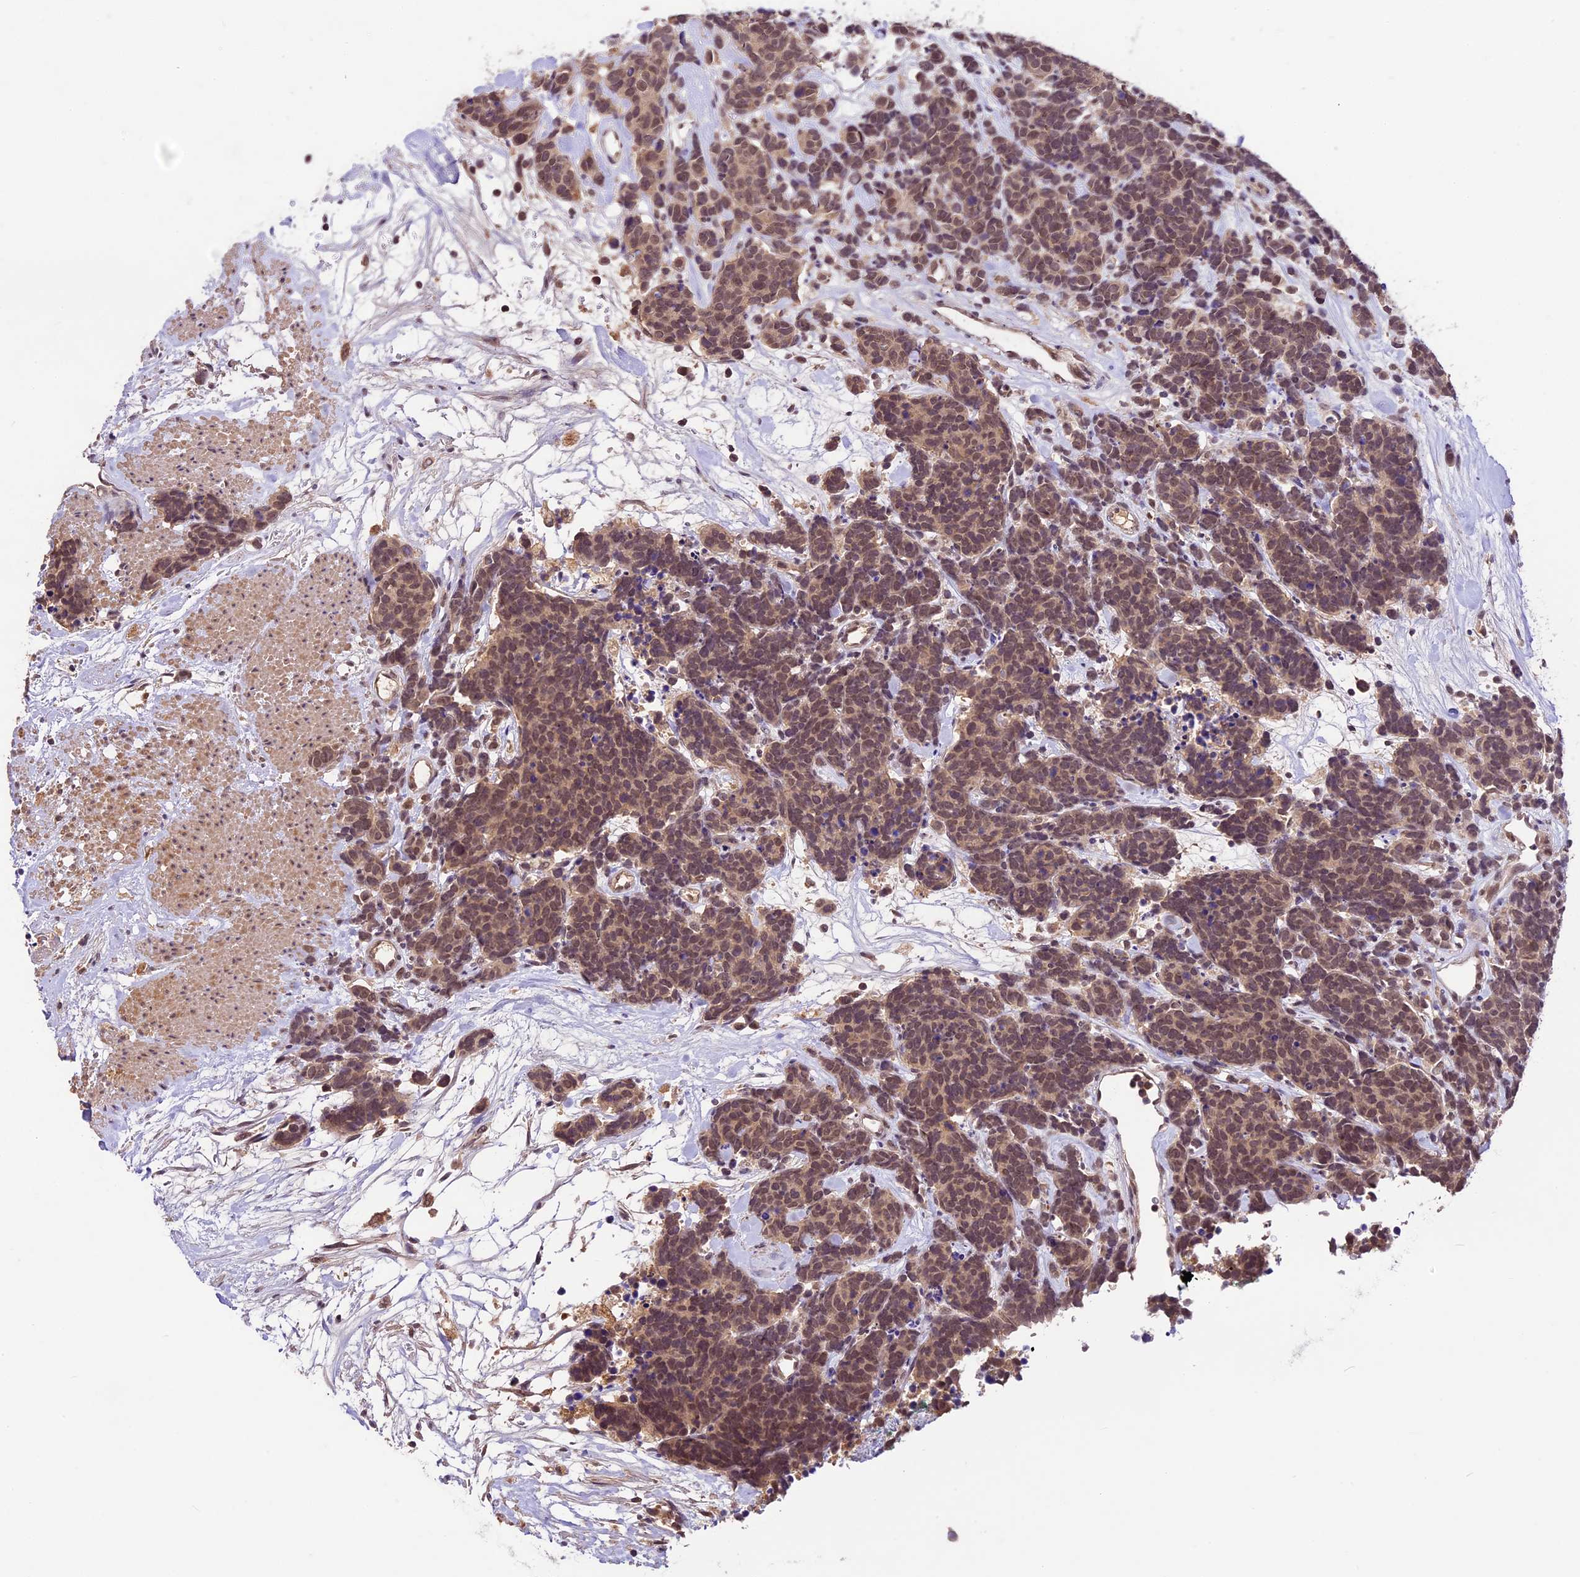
{"staining": {"intensity": "moderate", "quantity": ">75%", "location": "cytoplasmic/membranous,nuclear"}, "tissue": "carcinoid", "cell_type": "Tumor cells", "image_type": "cancer", "snomed": [{"axis": "morphology", "description": "Carcinoma, NOS"}, {"axis": "morphology", "description": "Carcinoid, malignant, NOS"}, {"axis": "topography", "description": "Urinary bladder"}], "caption": "Tumor cells reveal medium levels of moderate cytoplasmic/membranous and nuclear positivity in about >75% of cells in human malignant carcinoid.", "gene": "ATP10A", "patient": {"sex": "male", "age": 57}}